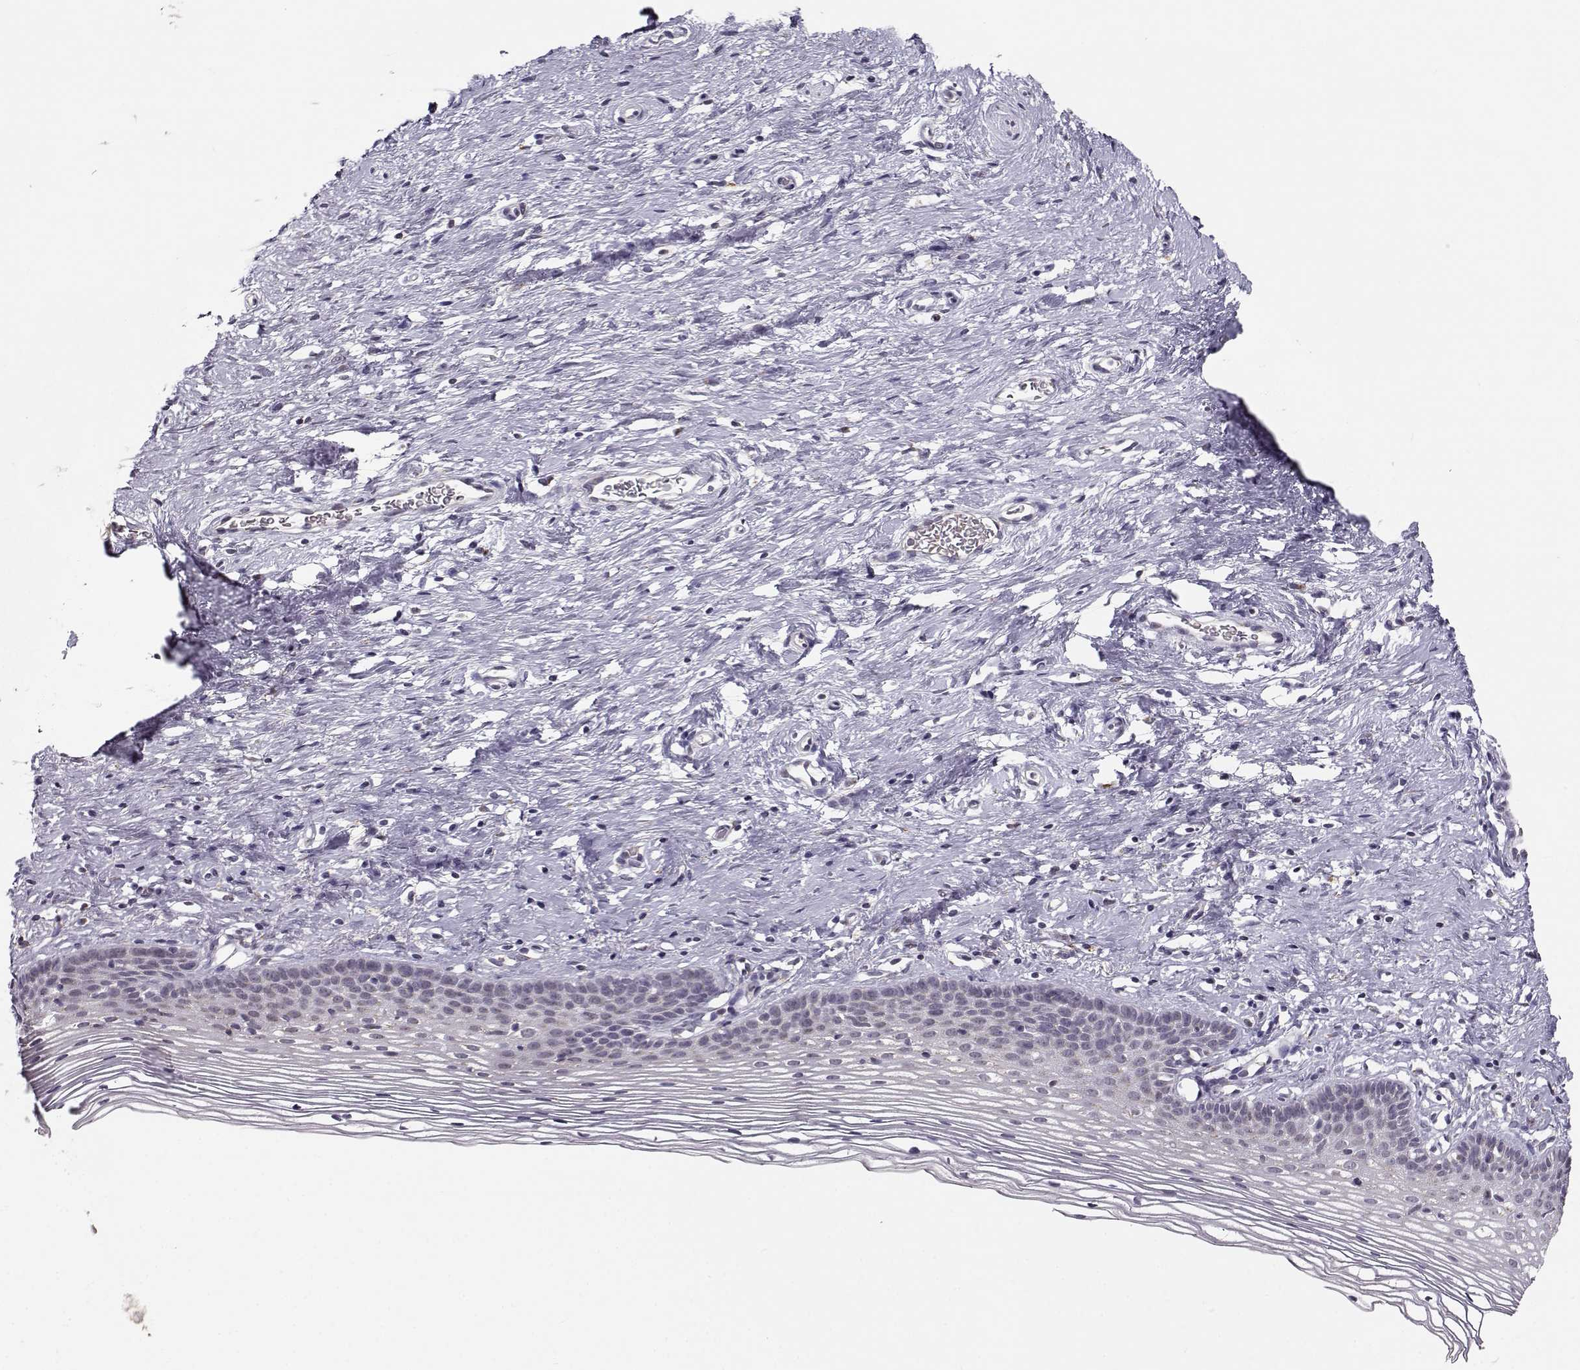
{"staining": {"intensity": "negative", "quantity": "none", "location": "none"}, "tissue": "cervix", "cell_type": "Glandular cells", "image_type": "normal", "snomed": [{"axis": "morphology", "description": "Normal tissue, NOS"}, {"axis": "topography", "description": "Cervix"}], "caption": "Immunohistochemistry micrograph of benign human cervix stained for a protein (brown), which shows no positivity in glandular cells. Brightfield microscopy of immunohistochemistry (IHC) stained with DAB (3,3'-diaminobenzidine) (brown) and hematoxylin (blue), captured at high magnification.", "gene": "SLC4A5", "patient": {"sex": "female", "age": 39}}